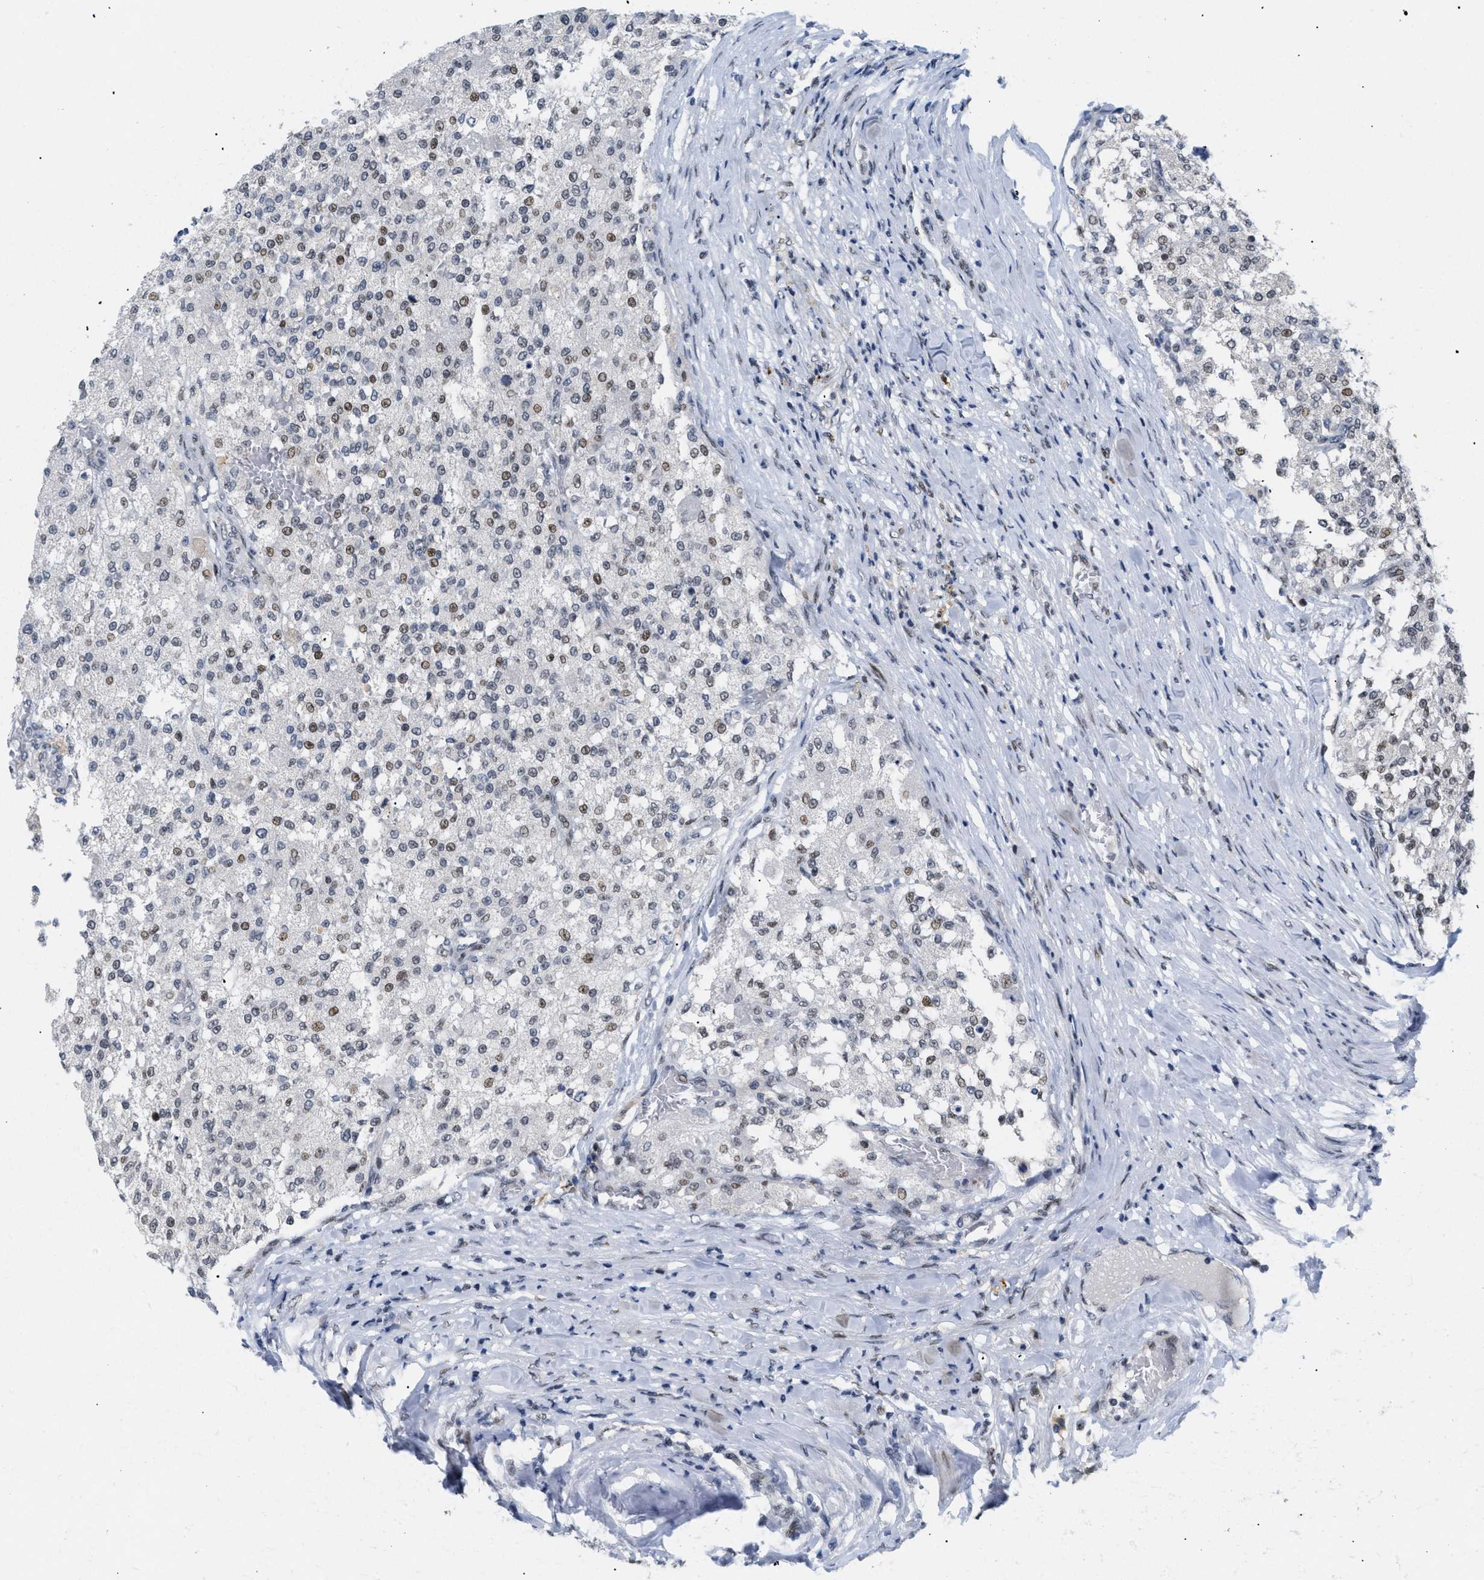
{"staining": {"intensity": "moderate", "quantity": "25%-75%", "location": "nuclear"}, "tissue": "testis cancer", "cell_type": "Tumor cells", "image_type": "cancer", "snomed": [{"axis": "morphology", "description": "Seminoma, NOS"}, {"axis": "topography", "description": "Testis"}], "caption": "Human testis cancer stained for a protein (brown) reveals moderate nuclear positive expression in approximately 25%-75% of tumor cells.", "gene": "MED1", "patient": {"sex": "male", "age": 59}}